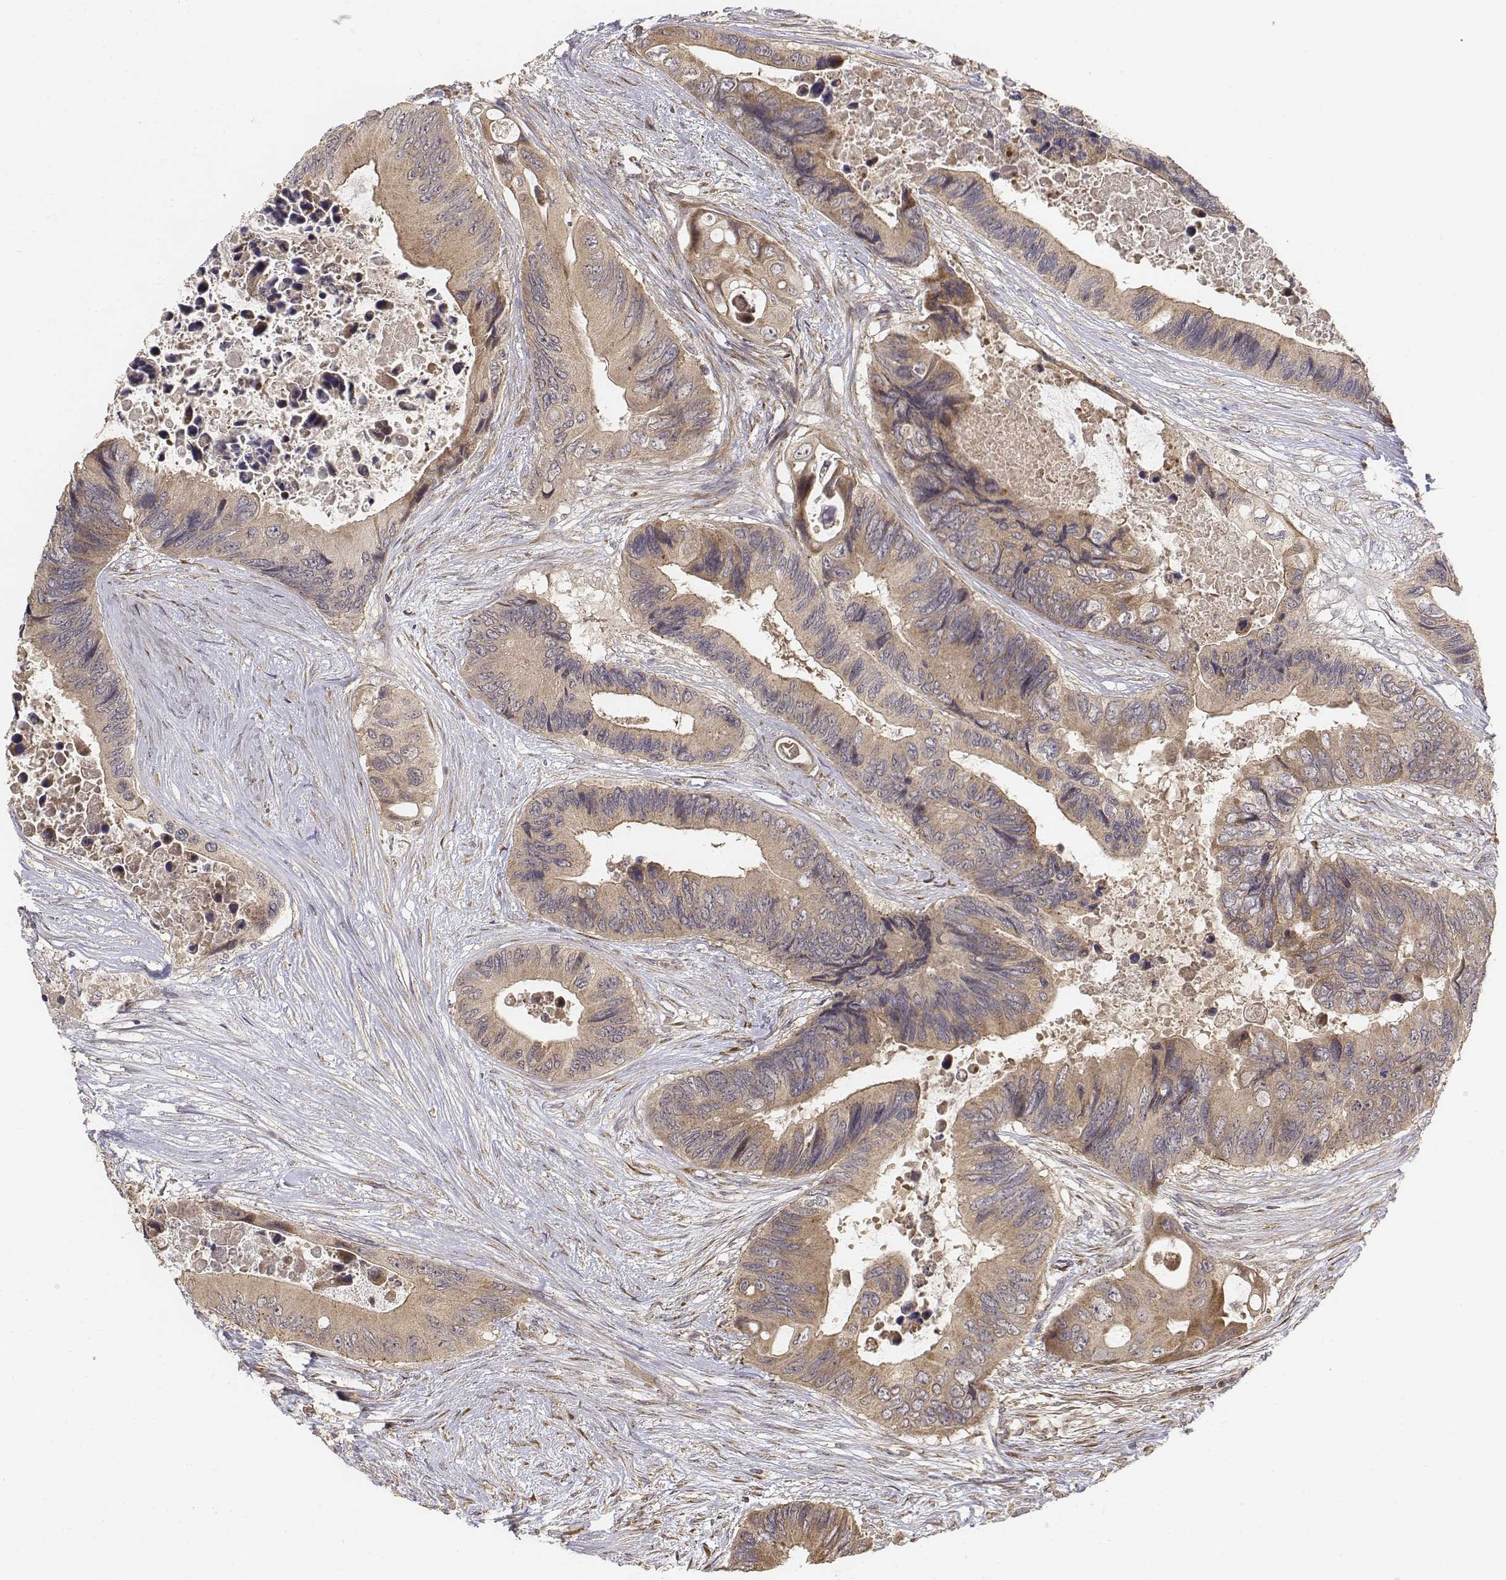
{"staining": {"intensity": "weak", "quantity": ">75%", "location": "cytoplasmic/membranous"}, "tissue": "colorectal cancer", "cell_type": "Tumor cells", "image_type": "cancer", "snomed": [{"axis": "morphology", "description": "Adenocarcinoma, NOS"}, {"axis": "topography", "description": "Rectum"}], "caption": "Human adenocarcinoma (colorectal) stained with a protein marker exhibits weak staining in tumor cells.", "gene": "FBXO21", "patient": {"sex": "male", "age": 63}}